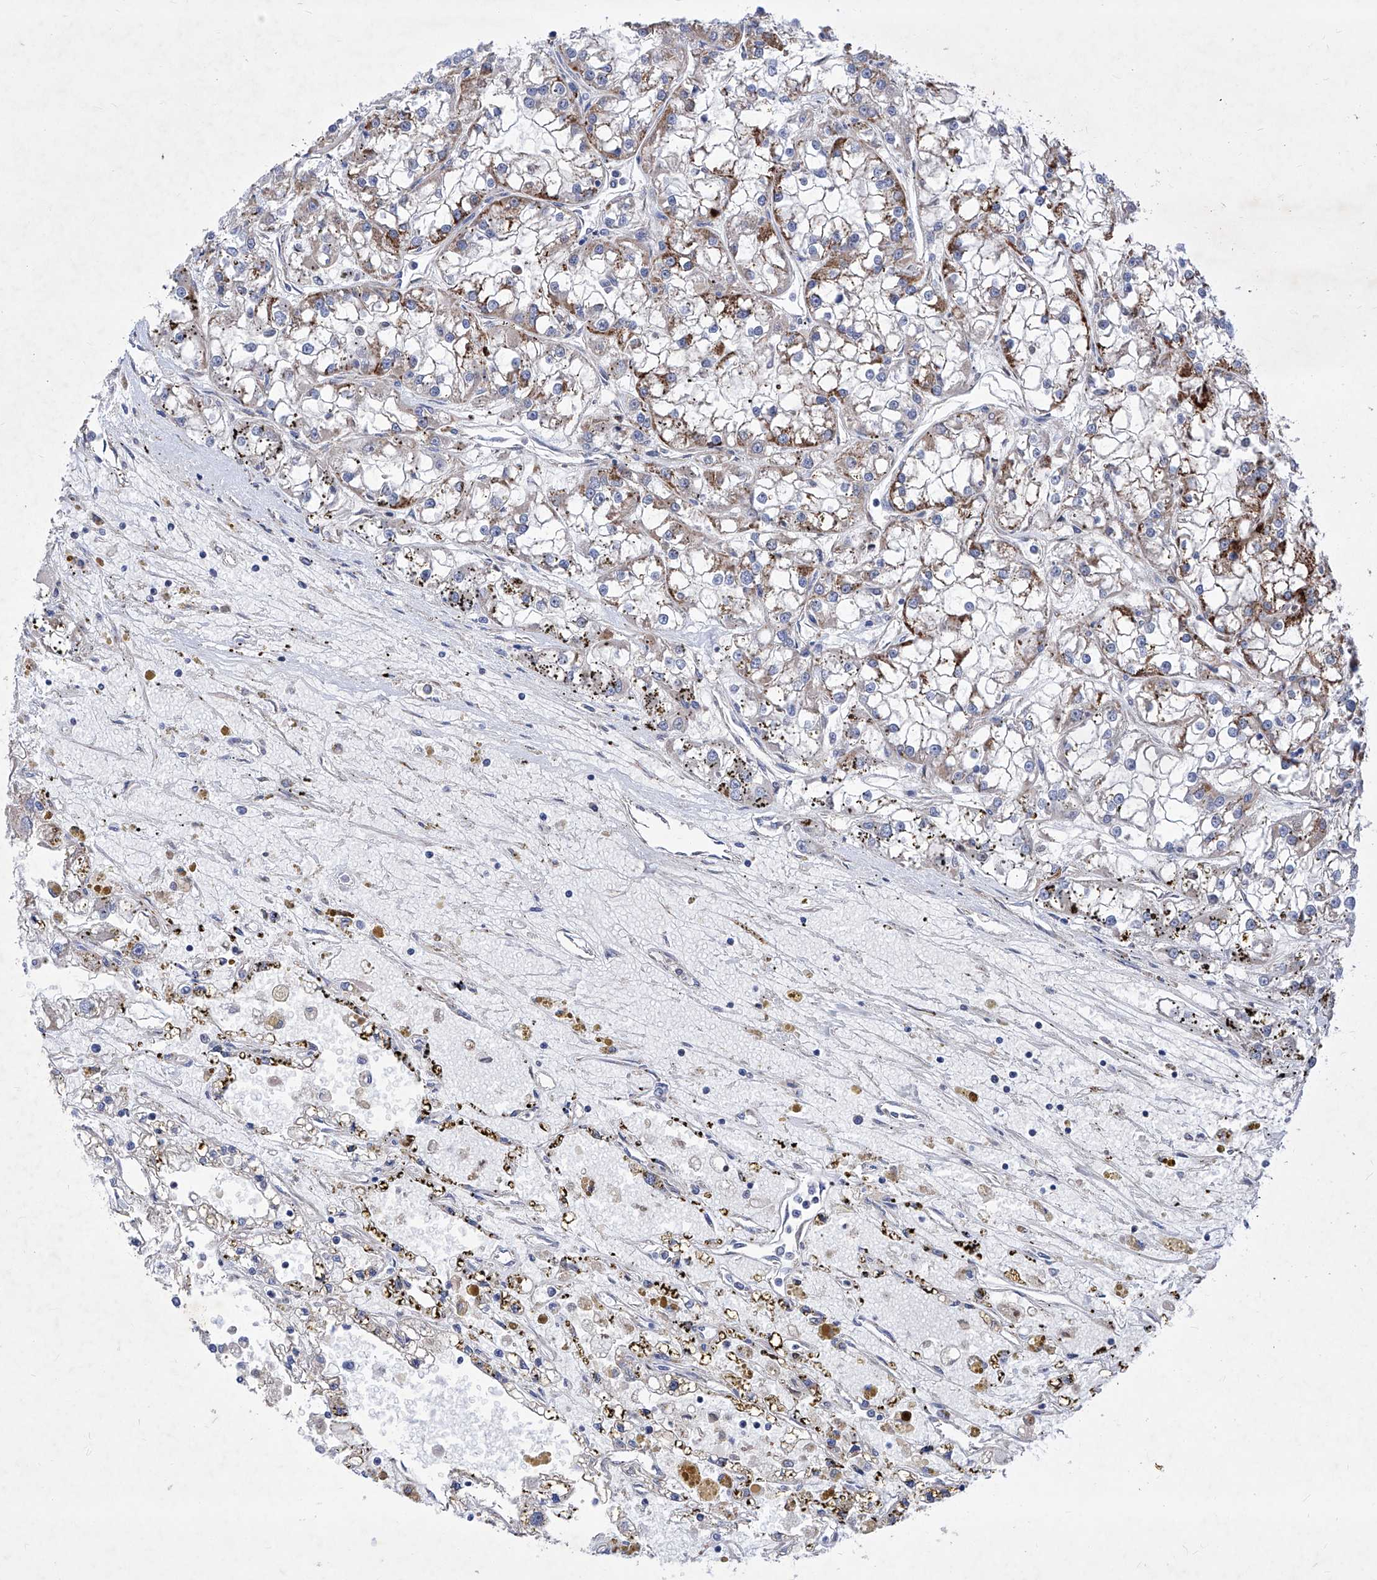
{"staining": {"intensity": "moderate", "quantity": "25%-75%", "location": "cytoplasmic/membranous"}, "tissue": "renal cancer", "cell_type": "Tumor cells", "image_type": "cancer", "snomed": [{"axis": "morphology", "description": "Adenocarcinoma, NOS"}, {"axis": "topography", "description": "Kidney"}], "caption": "High-power microscopy captured an immunohistochemistry (IHC) image of adenocarcinoma (renal), revealing moderate cytoplasmic/membranous staining in approximately 25%-75% of tumor cells.", "gene": "HRNR", "patient": {"sex": "female", "age": 52}}